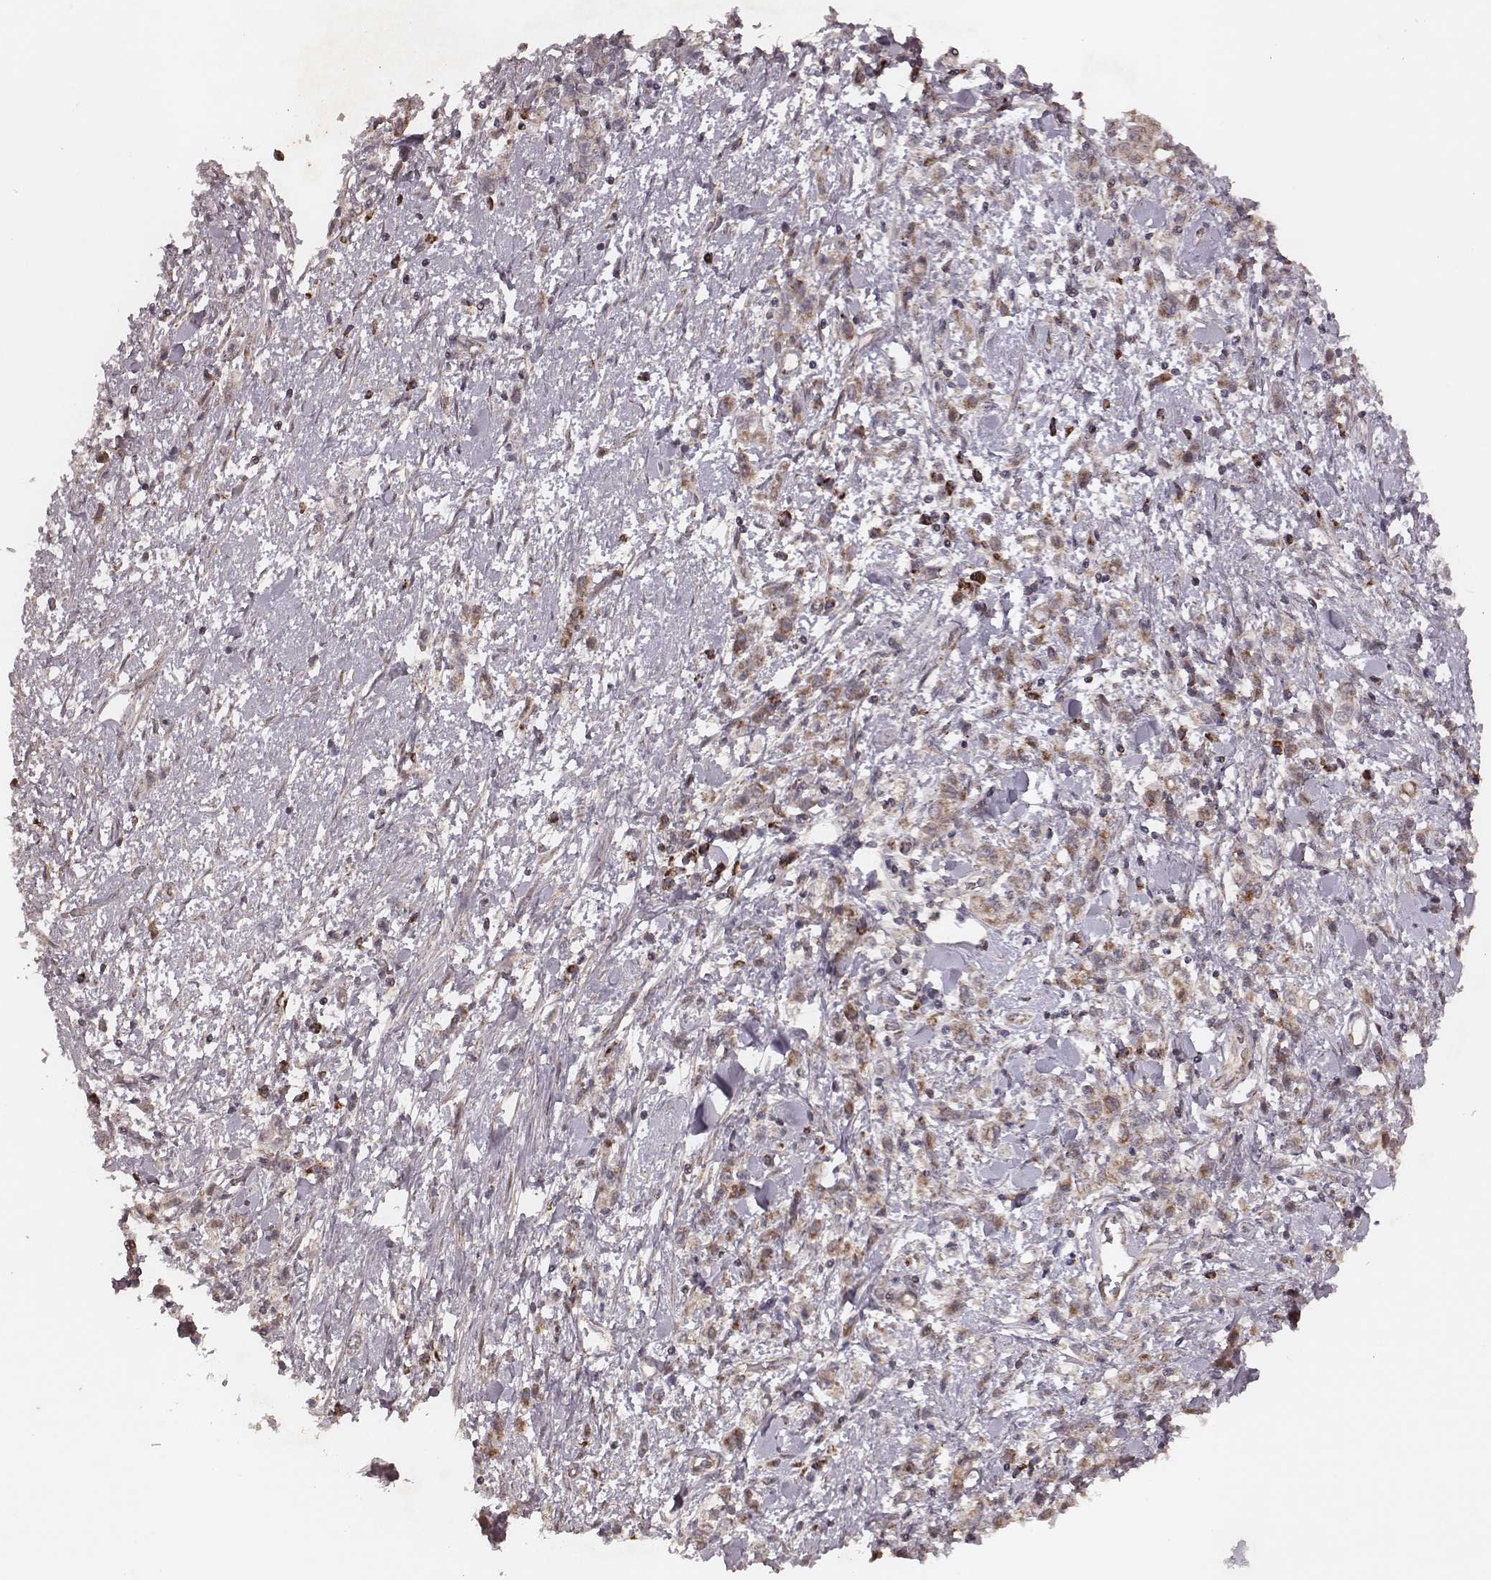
{"staining": {"intensity": "moderate", "quantity": ">75%", "location": "cytoplasmic/membranous"}, "tissue": "stomach cancer", "cell_type": "Tumor cells", "image_type": "cancer", "snomed": [{"axis": "morphology", "description": "Adenocarcinoma, NOS"}, {"axis": "topography", "description": "Stomach"}], "caption": "Immunohistochemical staining of human adenocarcinoma (stomach) shows medium levels of moderate cytoplasmic/membranous positivity in about >75% of tumor cells. Ihc stains the protein in brown and the nuclei are stained blue.", "gene": "NDUFA7", "patient": {"sex": "male", "age": 77}}